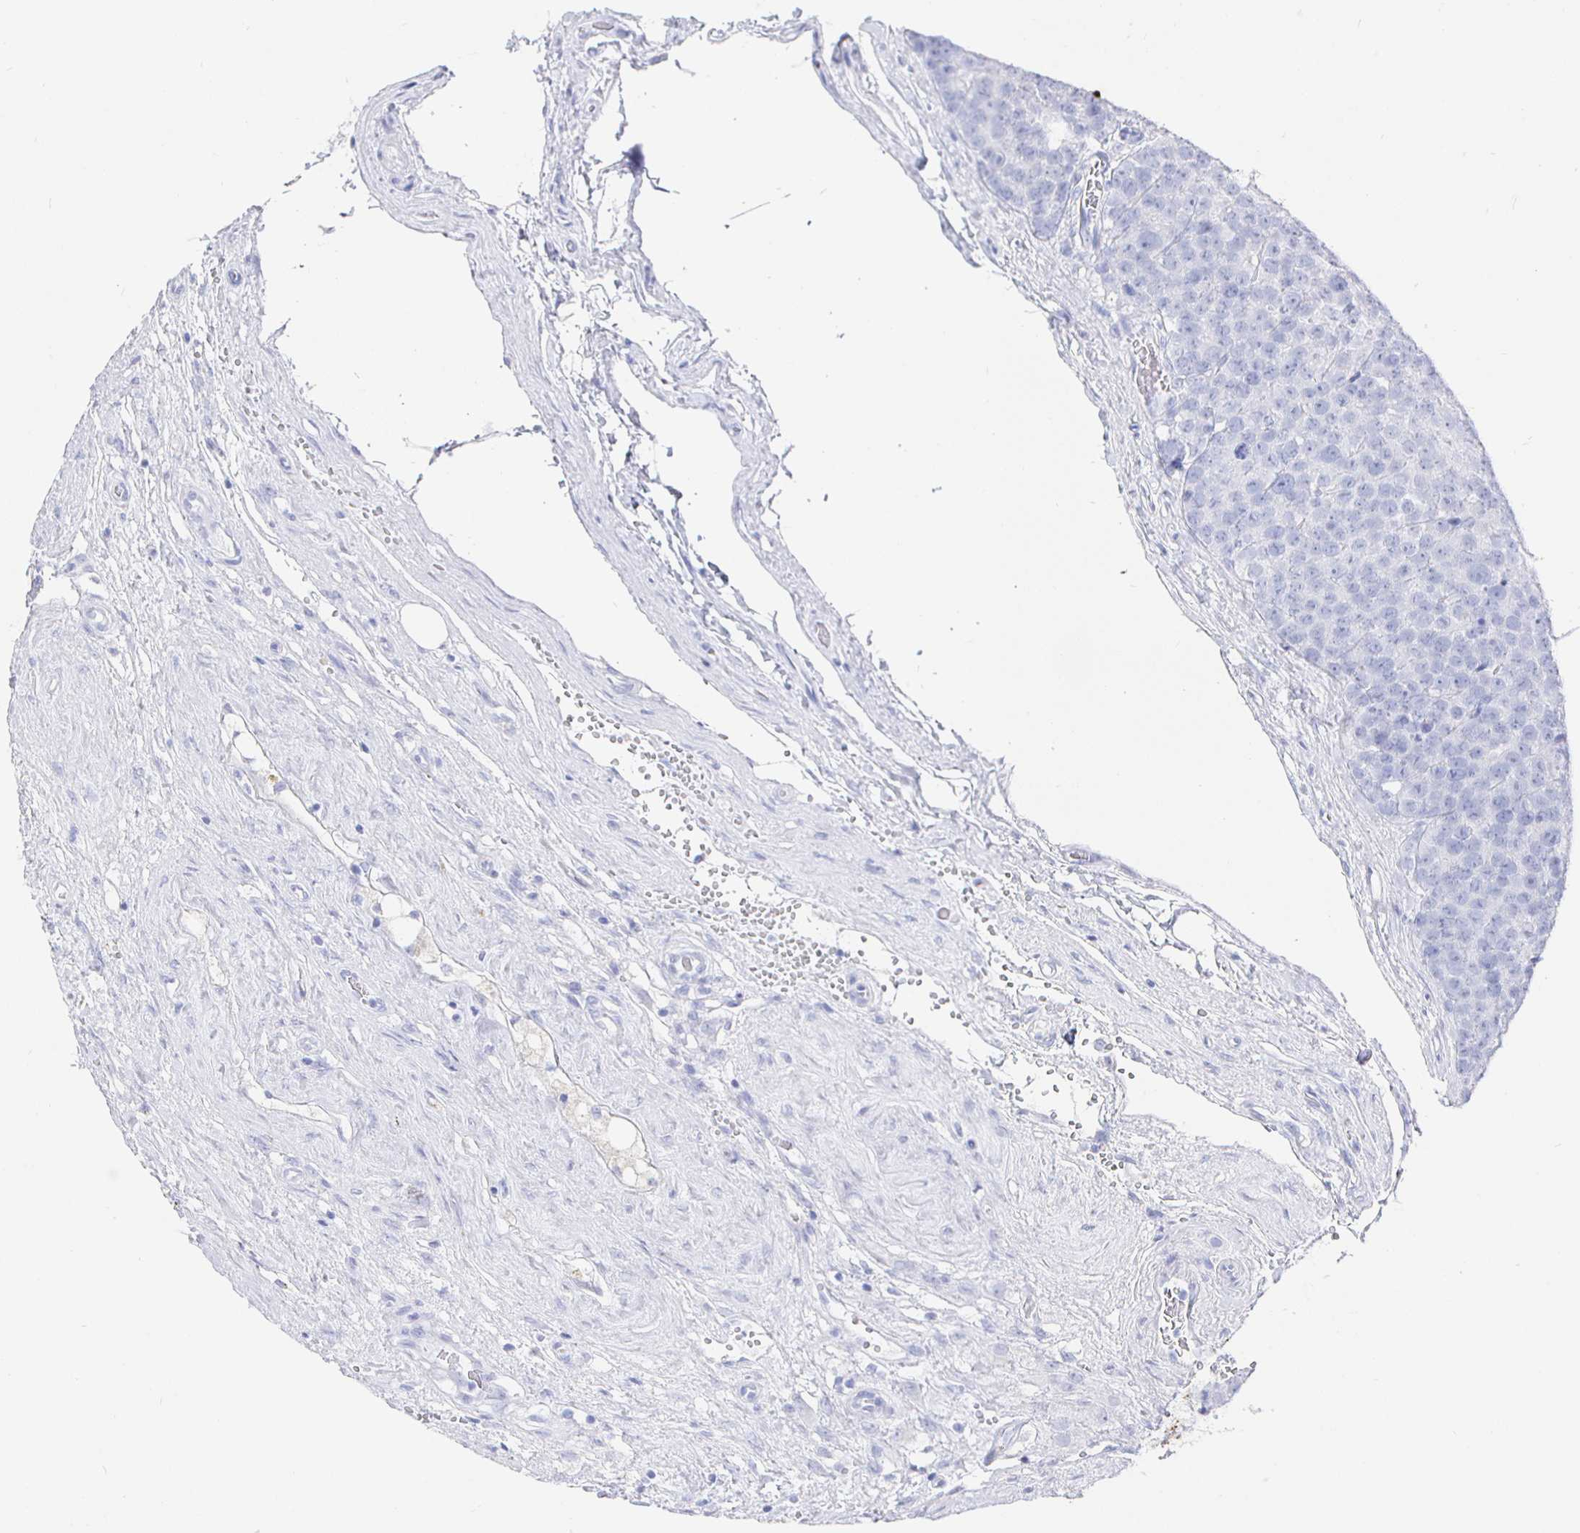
{"staining": {"intensity": "negative", "quantity": "none", "location": "none"}, "tissue": "testis cancer", "cell_type": "Tumor cells", "image_type": "cancer", "snomed": [{"axis": "morphology", "description": "Seminoma, NOS"}, {"axis": "topography", "description": "Testis"}], "caption": "This is an IHC image of testis seminoma. There is no expression in tumor cells.", "gene": "CLCA1", "patient": {"sex": "male", "age": 71}}